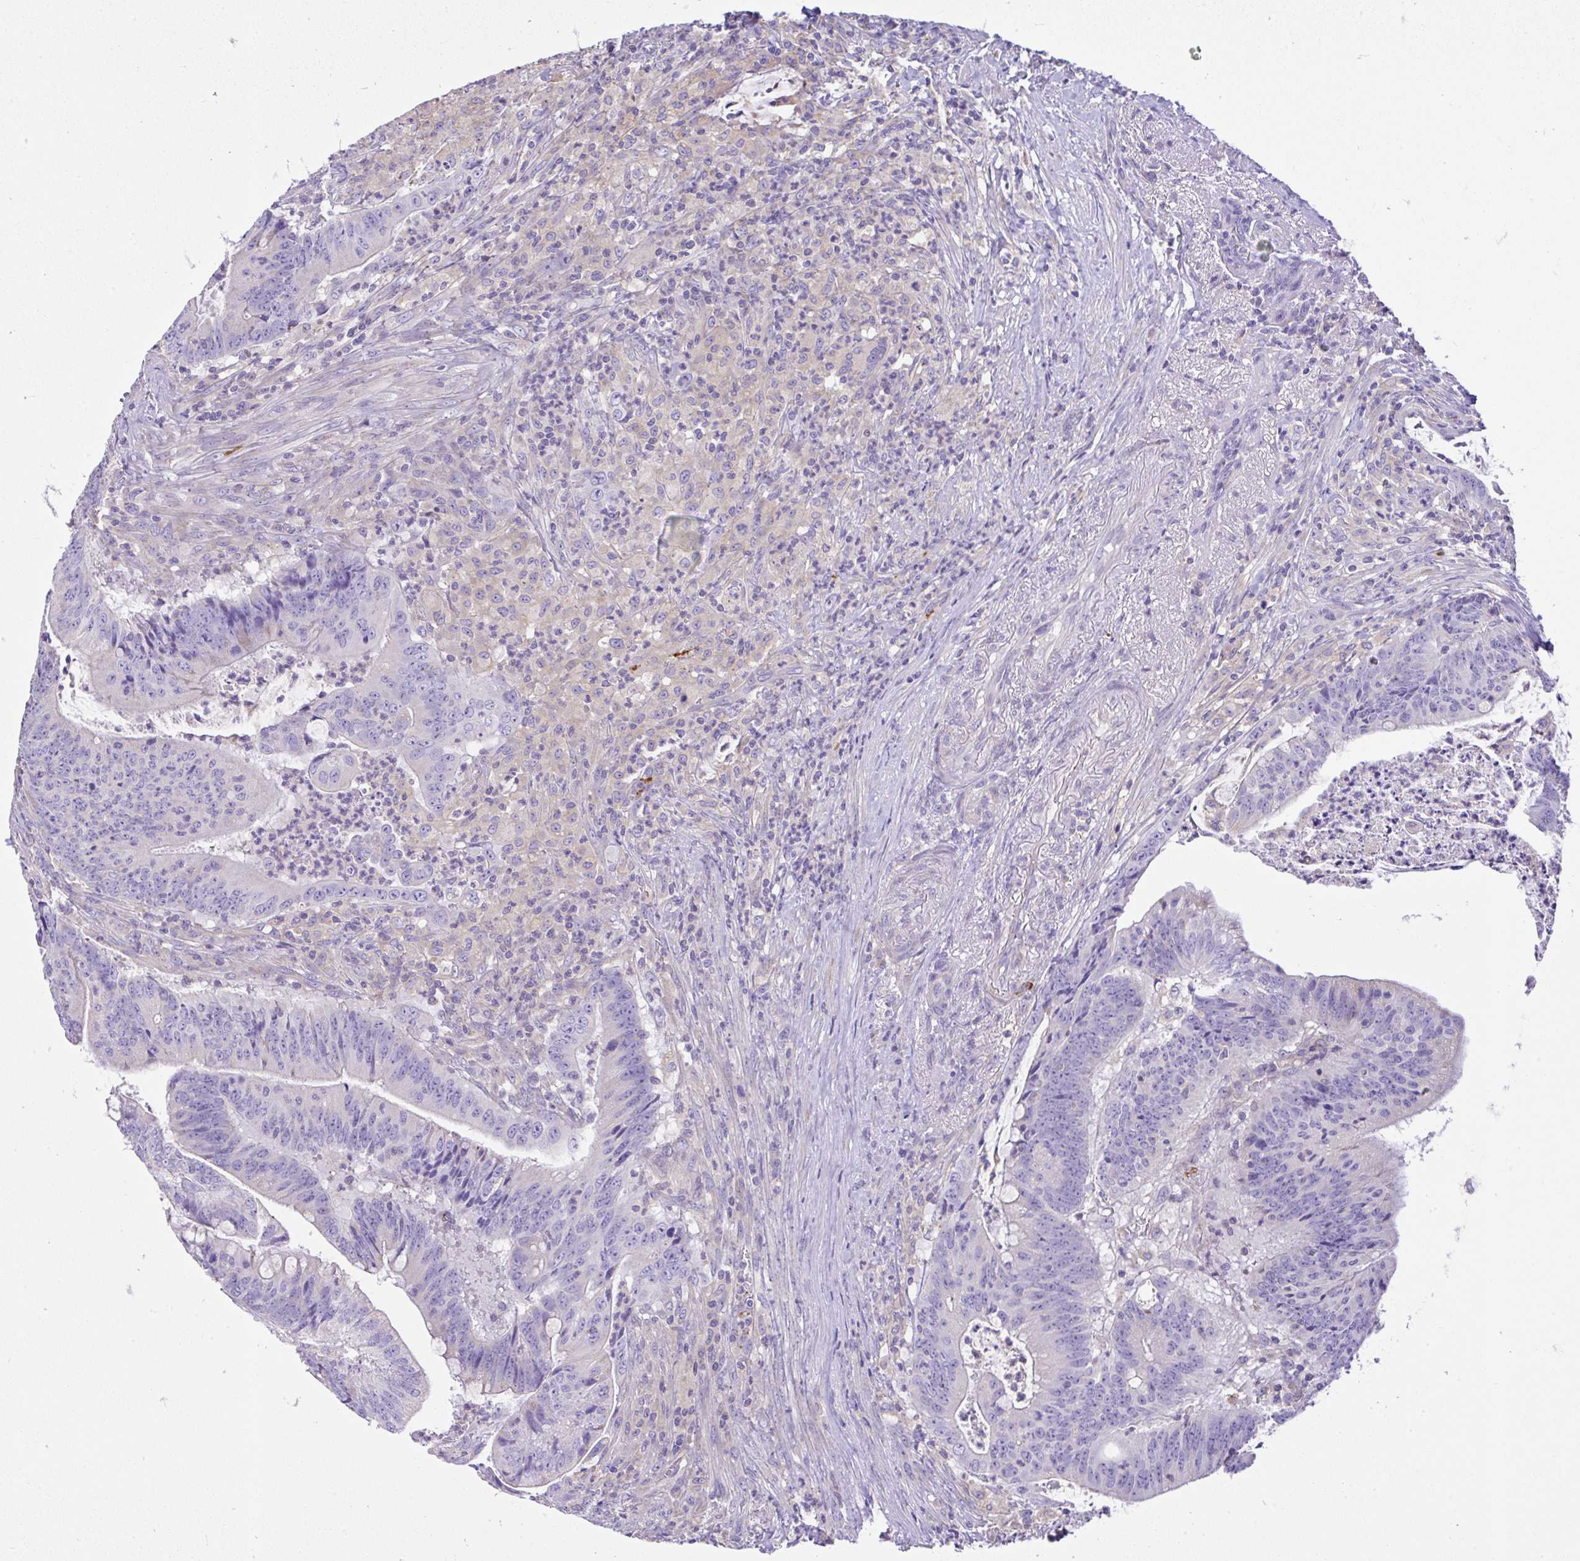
{"staining": {"intensity": "negative", "quantity": "none", "location": "none"}, "tissue": "colorectal cancer", "cell_type": "Tumor cells", "image_type": "cancer", "snomed": [{"axis": "morphology", "description": "Adenocarcinoma, NOS"}, {"axis": "topography", "description": "Colon"}], "caption": "Human colorectal cancer (adenocarcinoma) stained for a protein using IHC demonstrates no staining in tumor cells.", "gene": "CCDC142", "patient": {"sex": "female", "age": 87}}